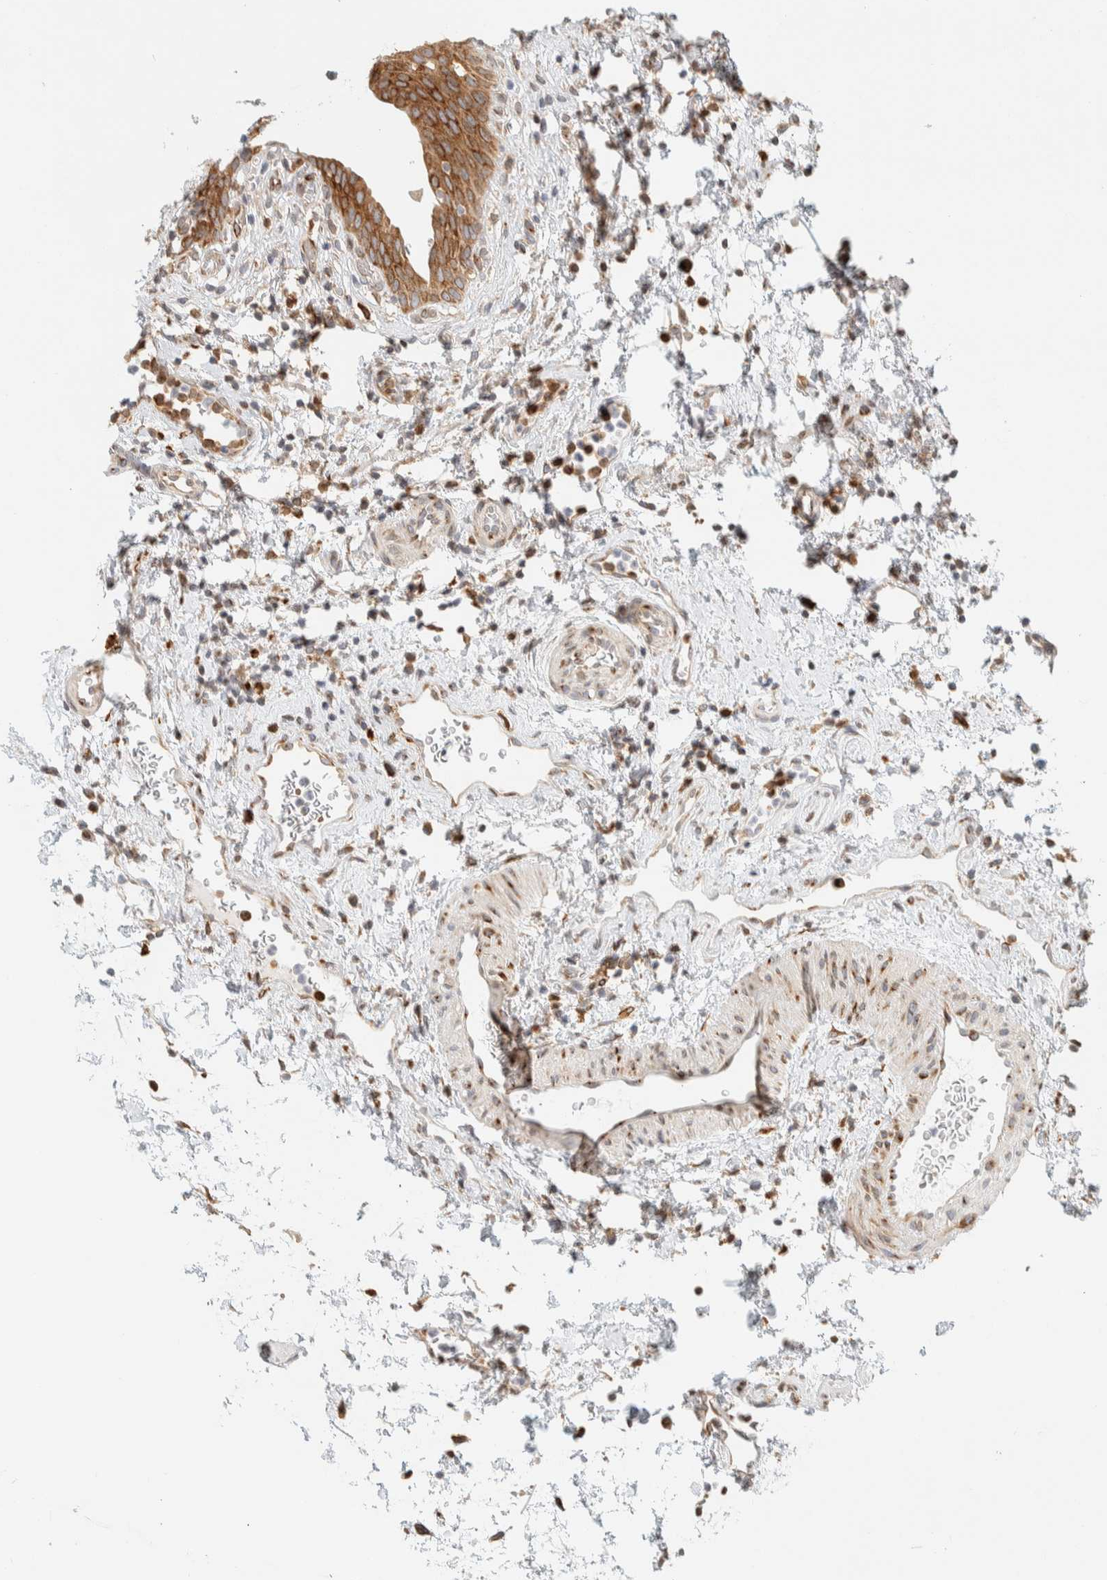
{"staining": {"intensity": "moderate", "quantity": ">75%", "location": "cytoplasmic/membranous"}, "tissue": "urinary bladder", "cell_type": "Urothelial cells", "image_type": "normal", "snomed": [{"axis": "morphology", "description": "Normal tissue, NOS"}, {"axis": "topography", "description": "Urinary bladder"}], "caption": "Urinary bladder was stained to show a protein in brown. There is medium levels of moderate cytoplasmic/membranous expression in approximately >75% of urothelial cells. Nuclei are stained in blue.", "gene": "LLGL2", "patient": {"sex": "male", "age": 37}}